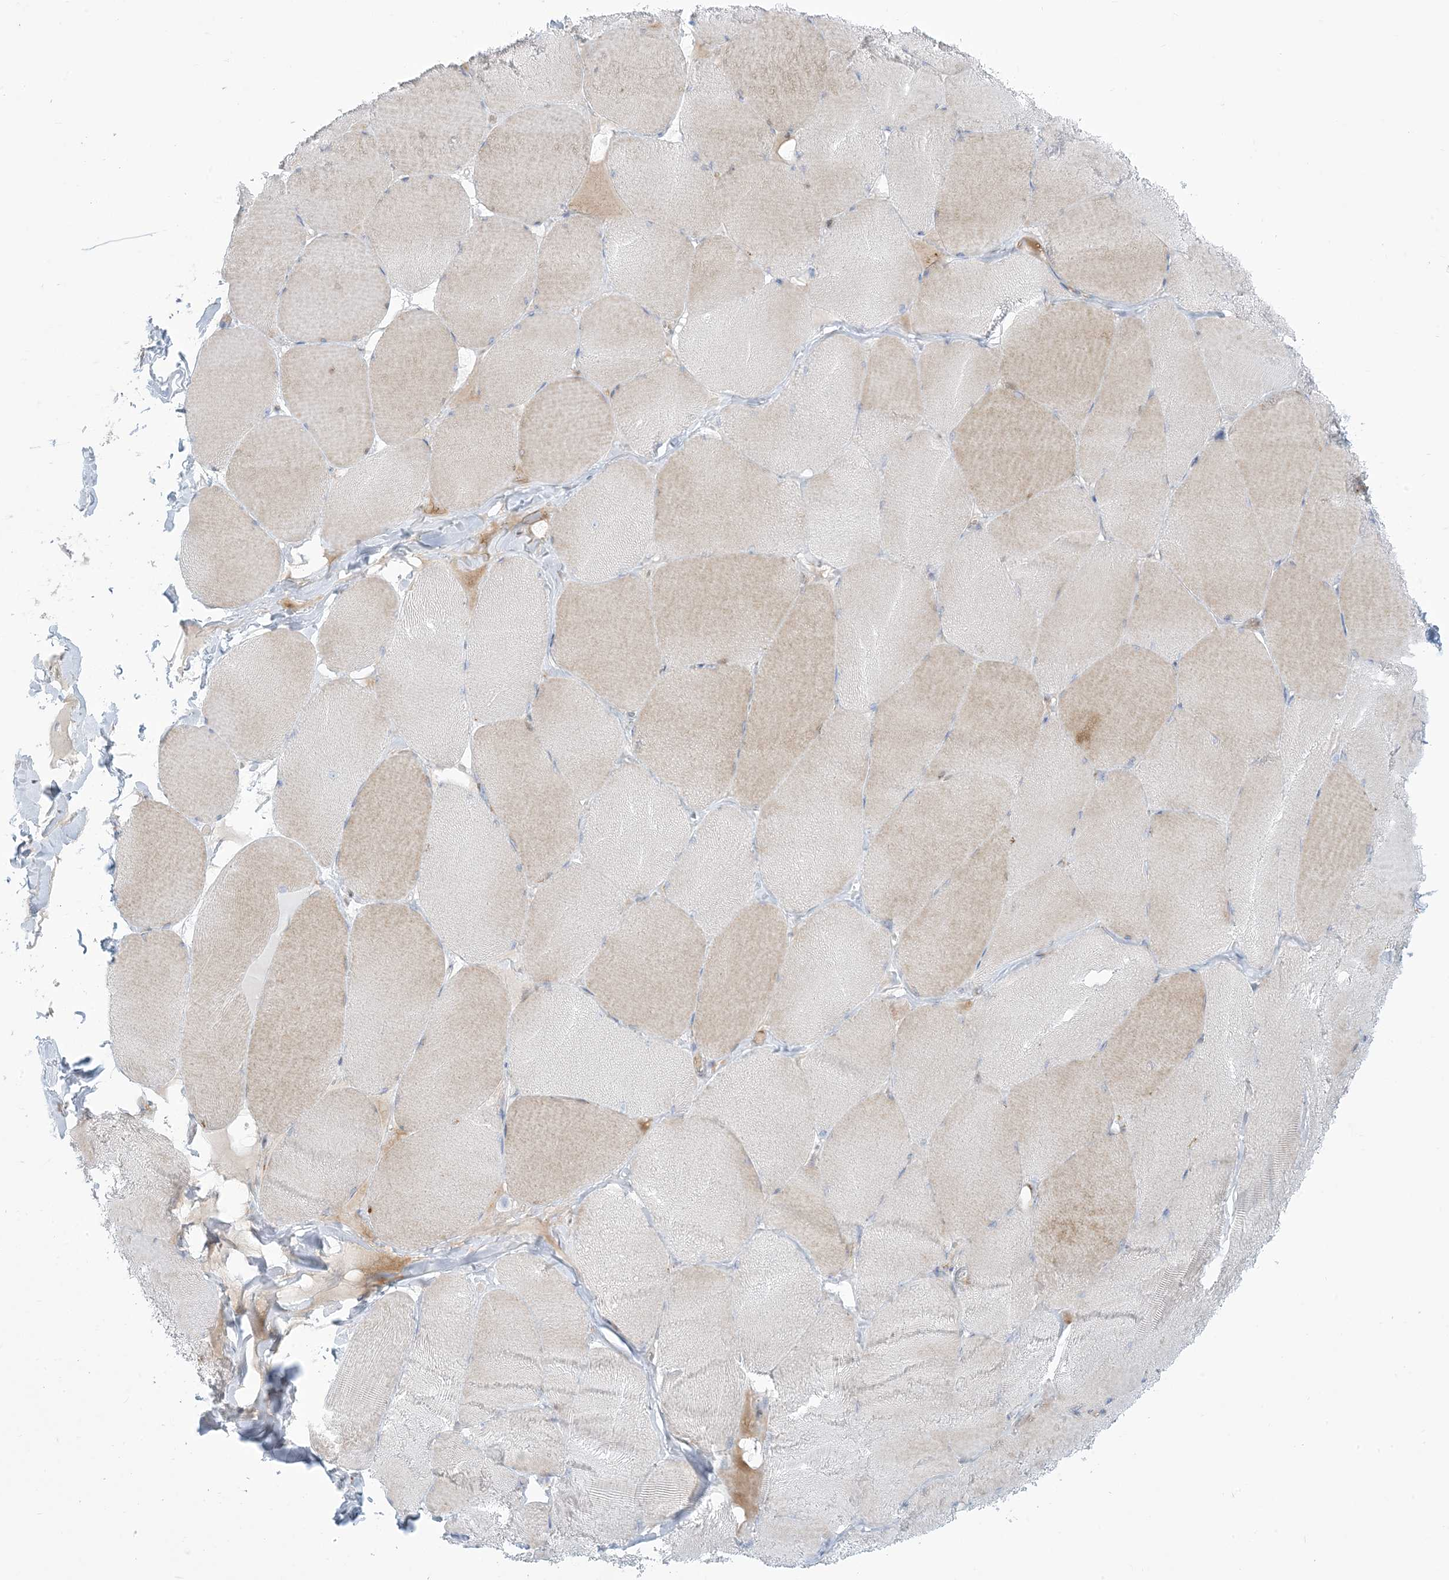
{"staining": {"intensity": "weak", "quantity": "25%-75%", "location": "cytoplasmic/membranous"}, "tissue": "skeletal muscle", "cell_type": "Myocytes", "image_type": "normal", "snomed": [{"axis": "morphology", "description": "Normal tissue, NOS"}, {"axis": "topography", "description": "Skin"}, {"axis": "topography", "description": "Skeletal muscle"}], "caption": "Immunohistochemical staining of unremarkable human skeletal muscle shows 25%-75% levels of weak cytoplasmic/membranous protein positivity in about 25%-75% of myocytes.", "gene": "AFTPH", "patient": {"sex": "male", "age": 83}}